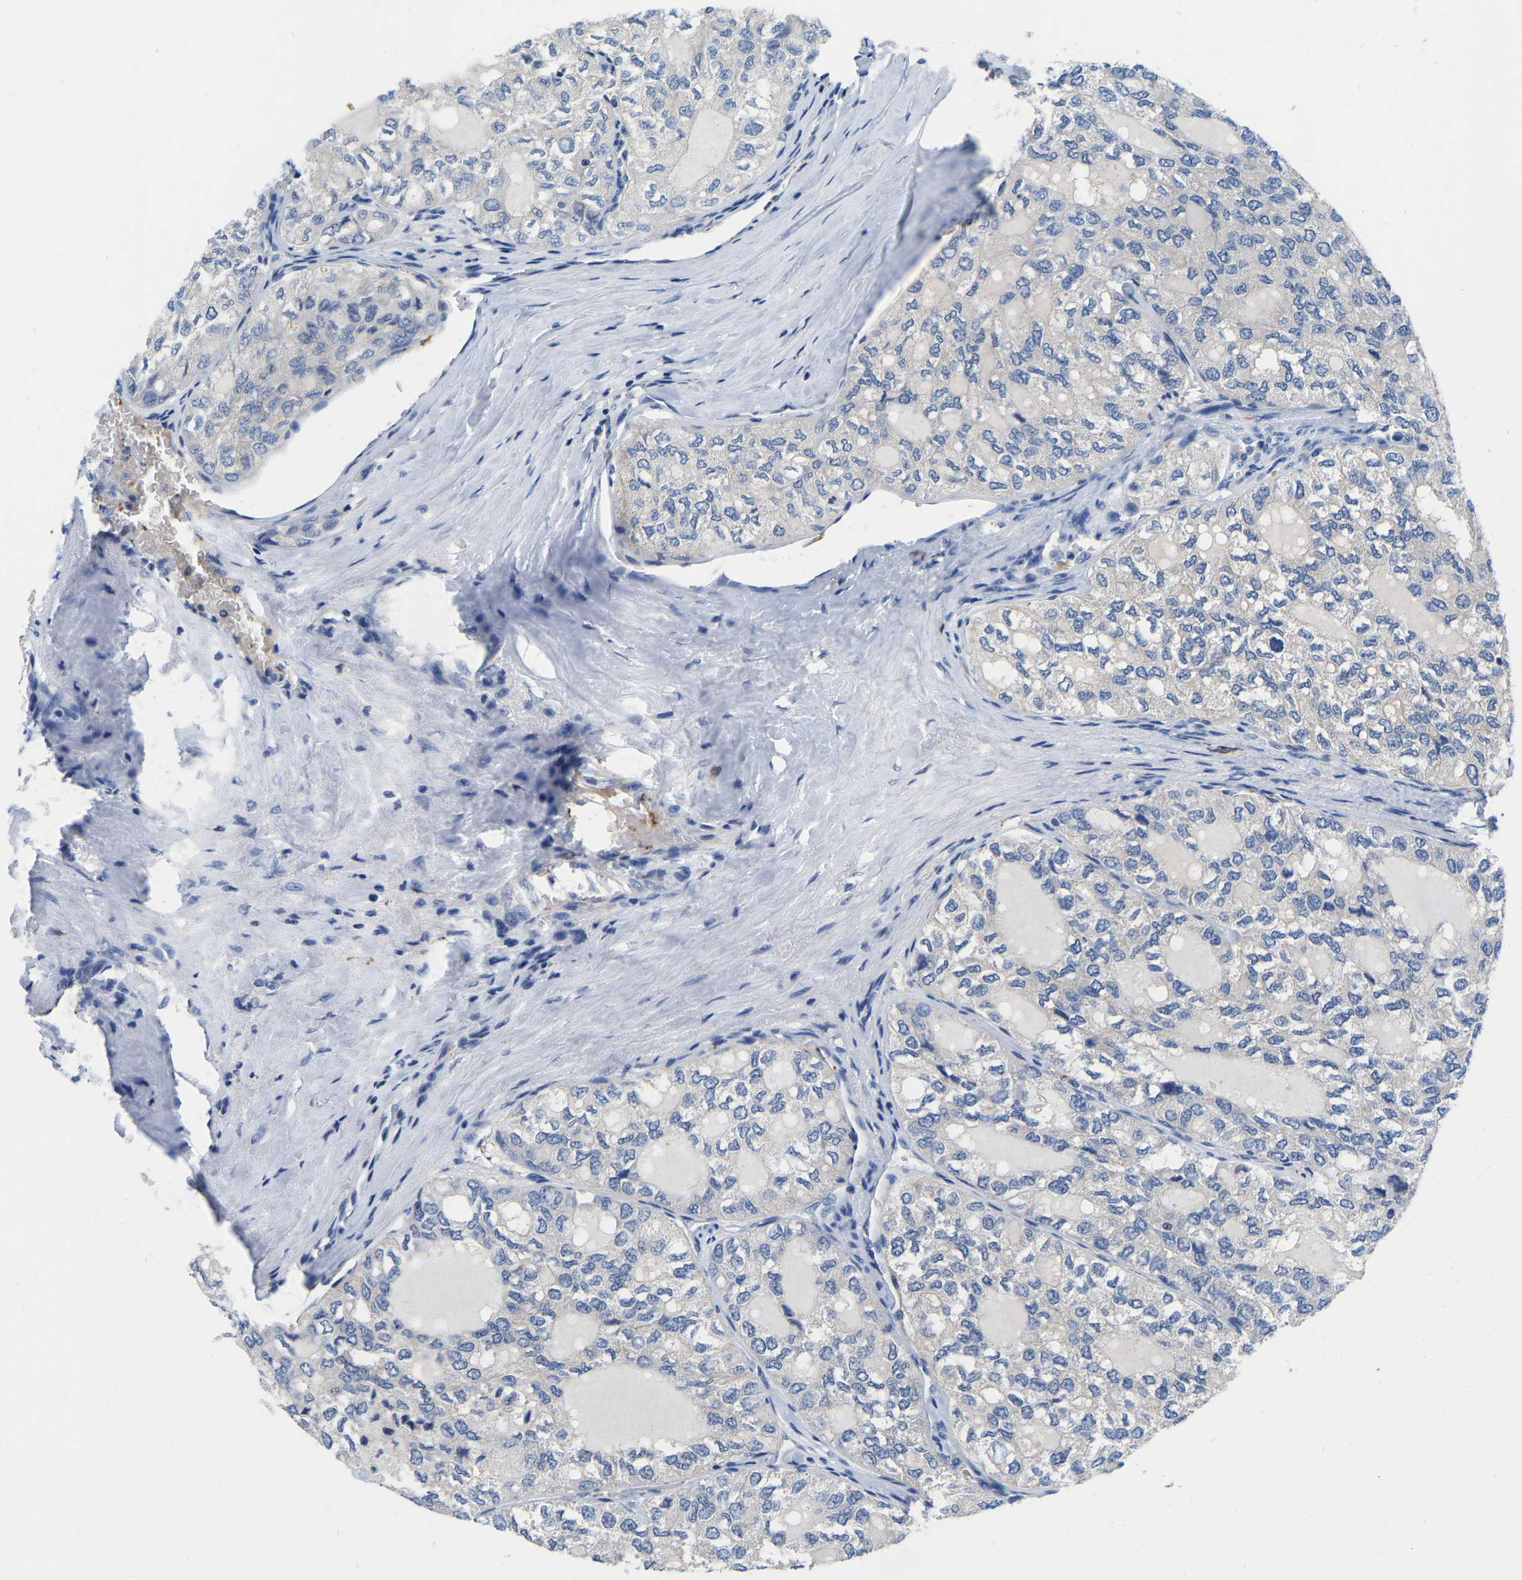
{"staining": {"intensity": "negative", "quantity": "none", "location": "none"}, "tissue": "thyroid cancer", "cell_type": "Tumor cells", "image_type": "cancer", "snomed": [{"axis": "morphology", "description": "Follicular adenoma carcinoma, NOS"}, {"axis": "topography", "description": "Thyroid gland"}], "caption": "IHC image of neoplastic tissue: follicular adenoma carcinoma (thyroid) stained with DAB exhibits no significant protein staining in tumor cells.", "gene": "RAB27B", "patient": {"sex": "male", "age": 75}}